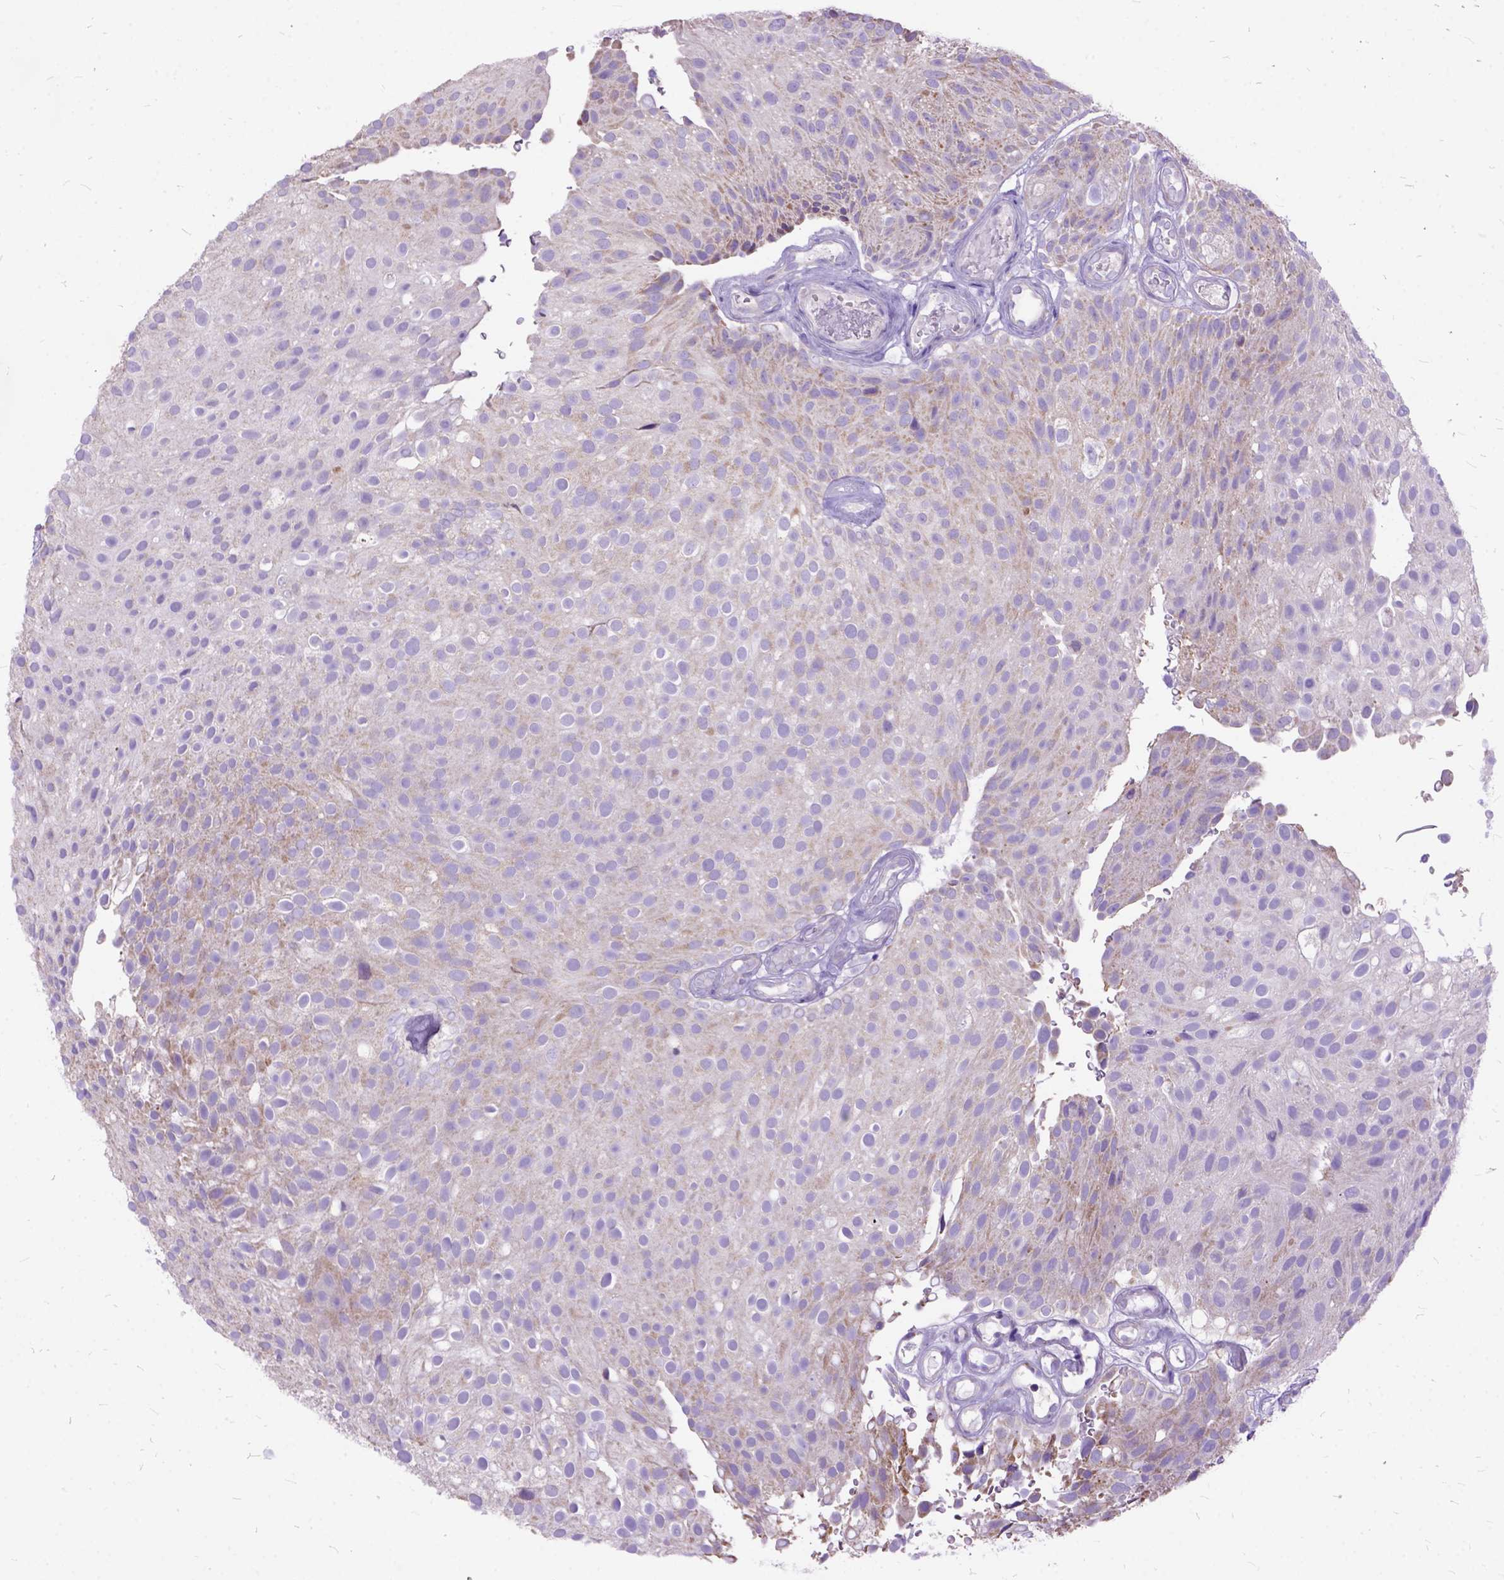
{"staining": {"intensity": "weak", "quantity": "25%-75%", "location": "cytoplasmic/membranous"}, "tissue": "urothelial cancer", "cell_type": "Tumor cells", "image_type": "cancer", "snomed": [{"axis": "morphology", "description": "Urothelial carcinoma, Low grade"}, {"axis": "topography", "description": "Urinary bladder"}], "caption": "Immunohistochemistry photomicrograph of human urothelial carcinoma (low-grade) stained for a protein (brown), which exhibits low levels of weak cytoplasmic/membranous positivity in approximately 25%-75% of tumor cells.", "gene": "CTAG2", "patient": {"sex": "male", "age": 78}}